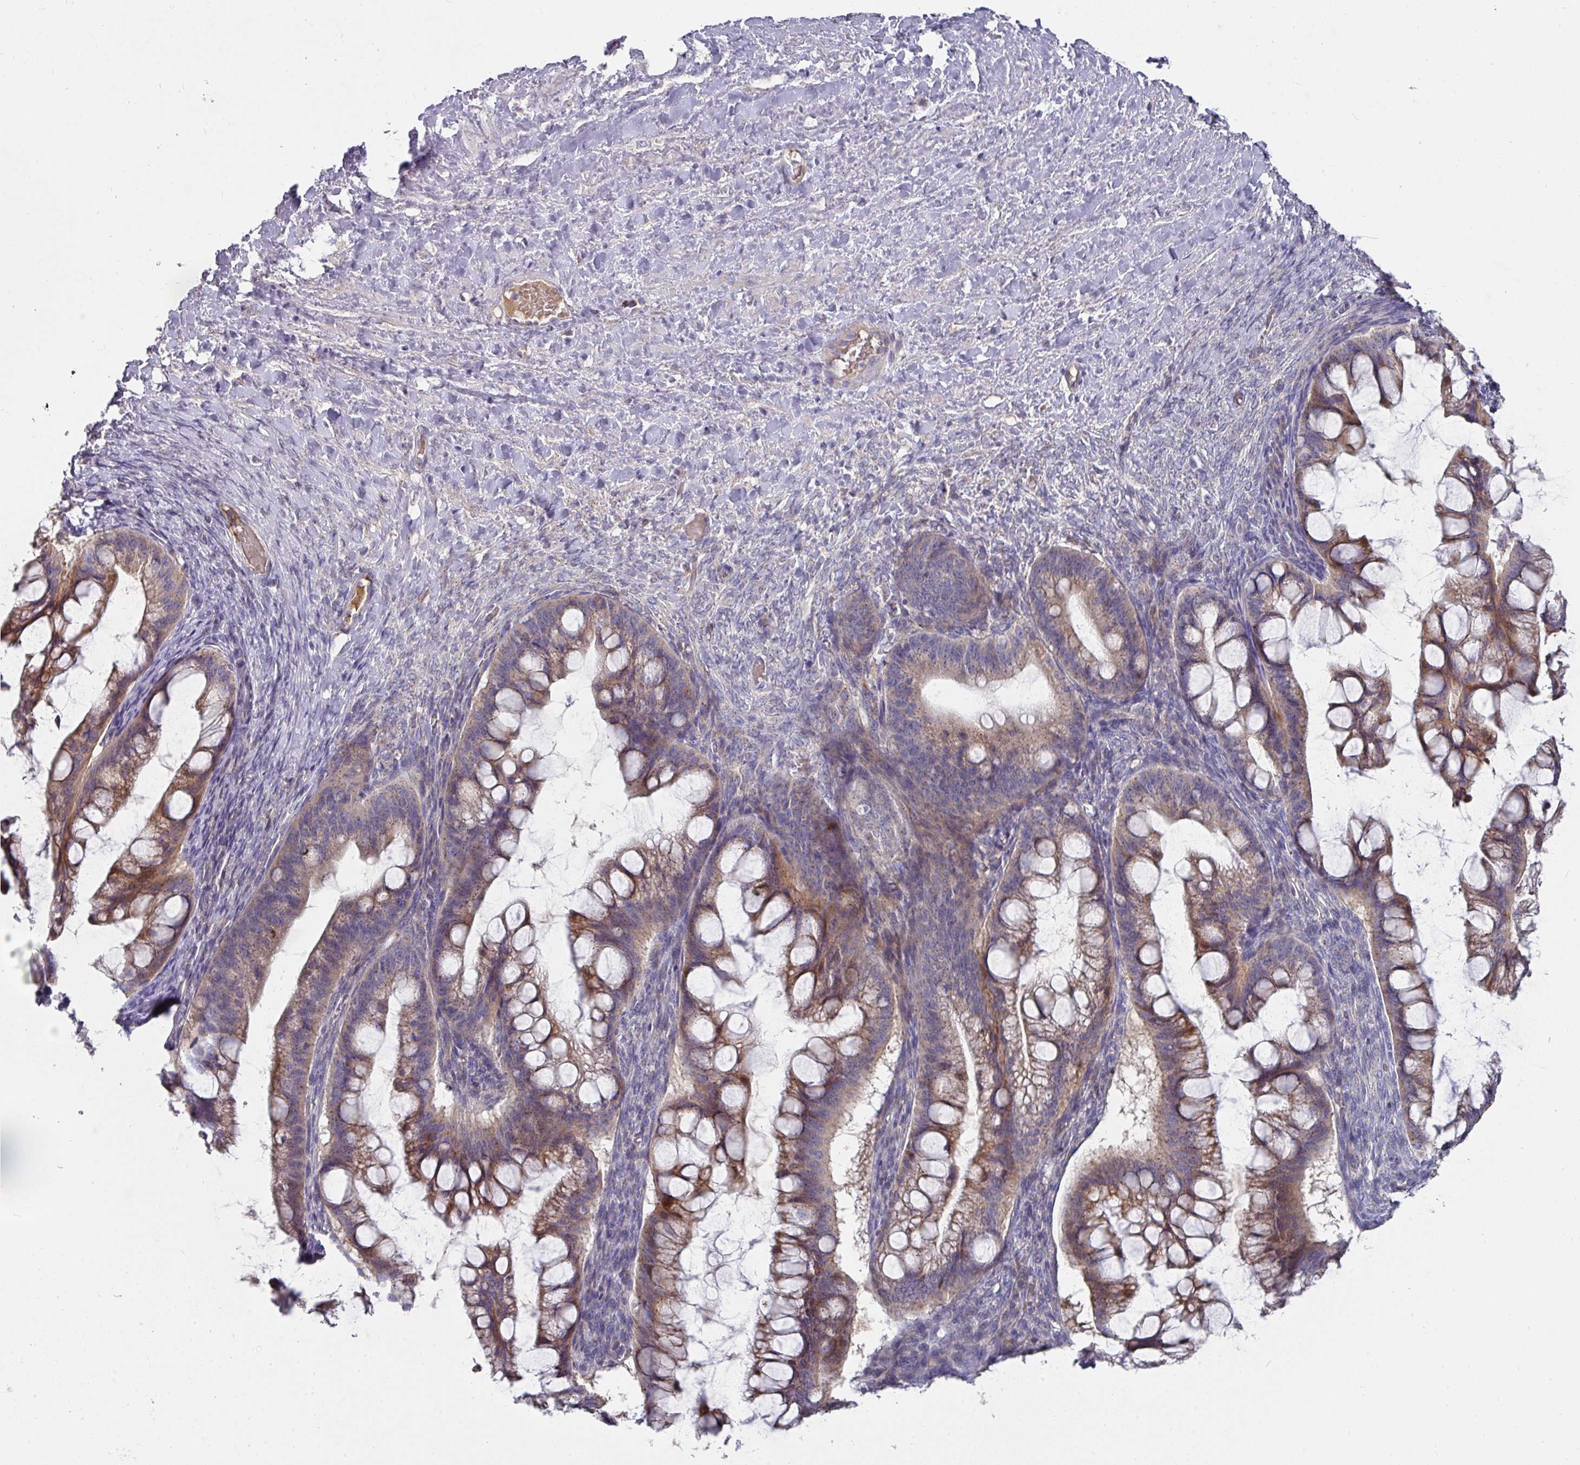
{"staining": {"intensity": "moderate", "quantity": "25%-75%", "location": "cytoplasmic/membranous"}, "tissue": "ovarian cancer", "cell_type": "Tumor cells", "image_type": "cancer", "snomed": [{"axis": "morphology", "description": "Cystadenocarcinoma, mucinous, NOS"}, {"axis": "topography", "description": "Ovary"}], "caption": "Approximately 25%-75% of tumor cells in ovarian mucinous cystadenocarcinoma show moderate cytoplasmic/membranous protein expression as visualized by brown immunohistochemical staining.", "gene": "IL4R", "patient": {"sex": "female", "age": 73}}